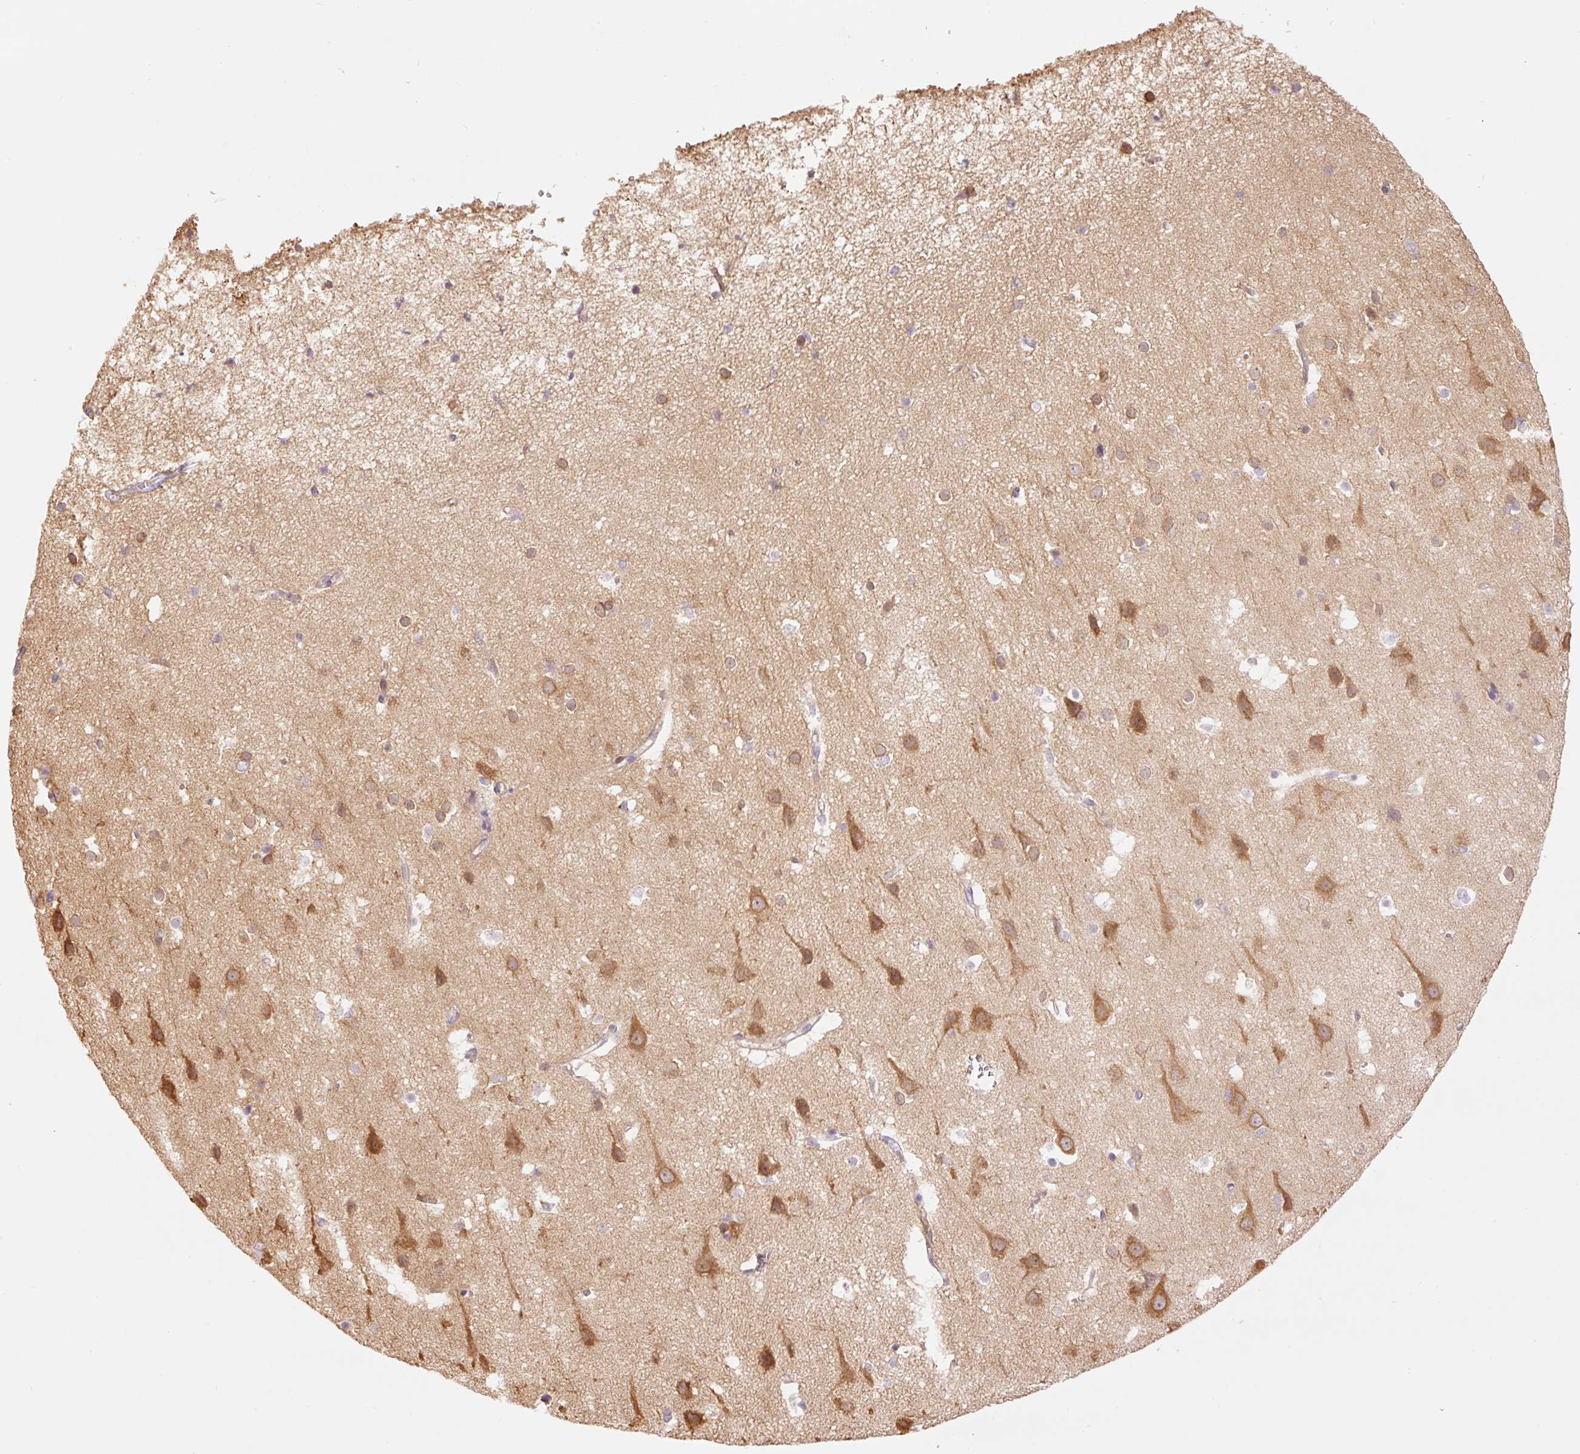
{"staining": {"intensity": "negative", "quantity": "none", "location": "none"}, "tissue": "cerebral cortex", "cell_type": "Endothelial cells", "image_type": "normal", "snomed": [{"axis": "morphology", "description": "Normal tissue, NOS"}, {"axis": "topography", "description": "Cerebral cortex"}], "caption": "Endothelial cells show no significant protein staining in benign cerebral cortex. (Immunohistochemistry (ihc), brightfield microscopy, high magnification).", "gene": "SLC29A3", "patient": {"sex": "male", "age": 37}}